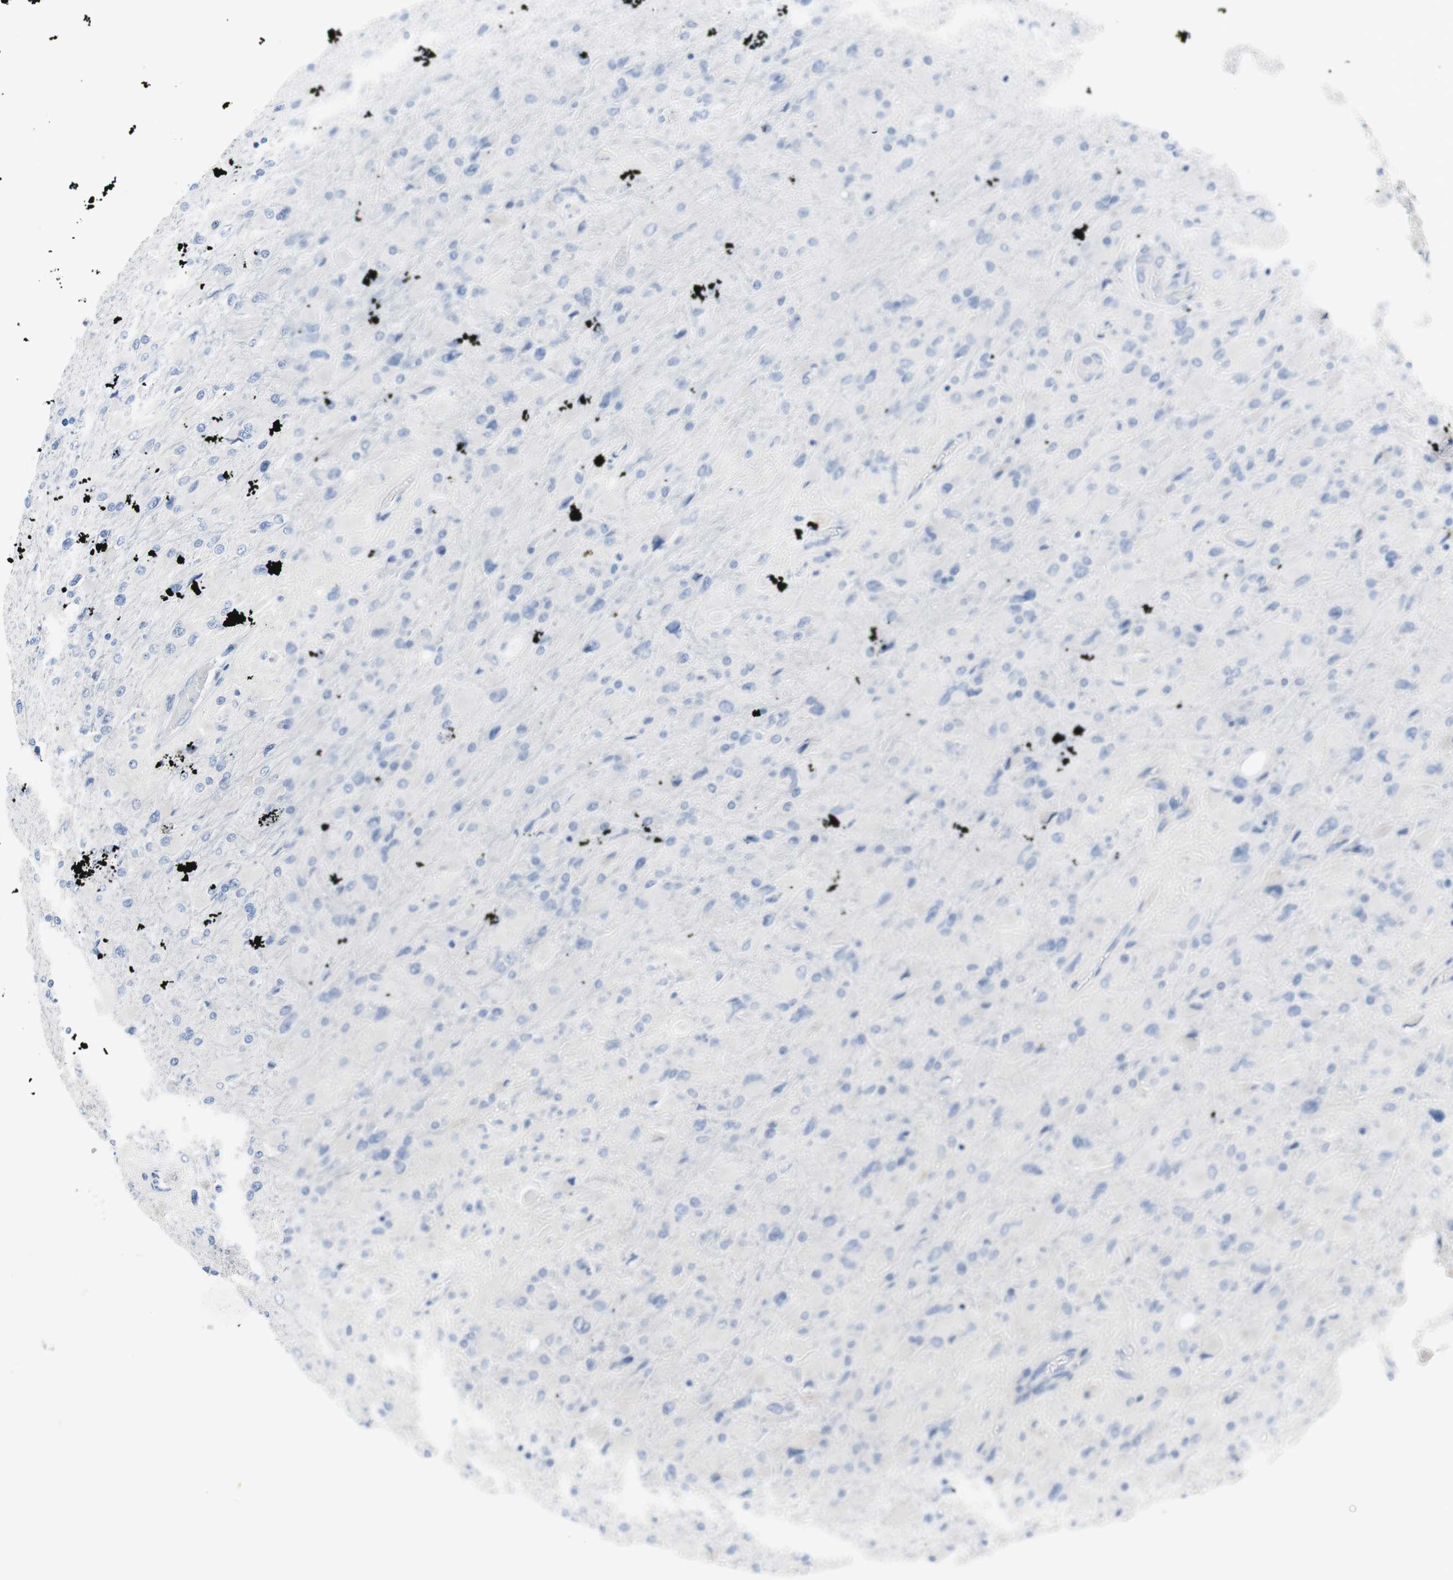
{"staining": {"intensity": "negative", "quantity": "none", "location": "none"}, "tissue": "glioma", "cell_type": "Tumor cells", "image_type": "cancer", "snomed": [{"axis": "morphology", "description": "Glioma, malignant, High grade"}, {"axis": "topography", "description": "Cerebral cortex"}], "caption": "Tumor cells are negative for brown protein staining in glioma.", "gene": "KANSL1", "patient": {"sex": "female", "age": 36}}